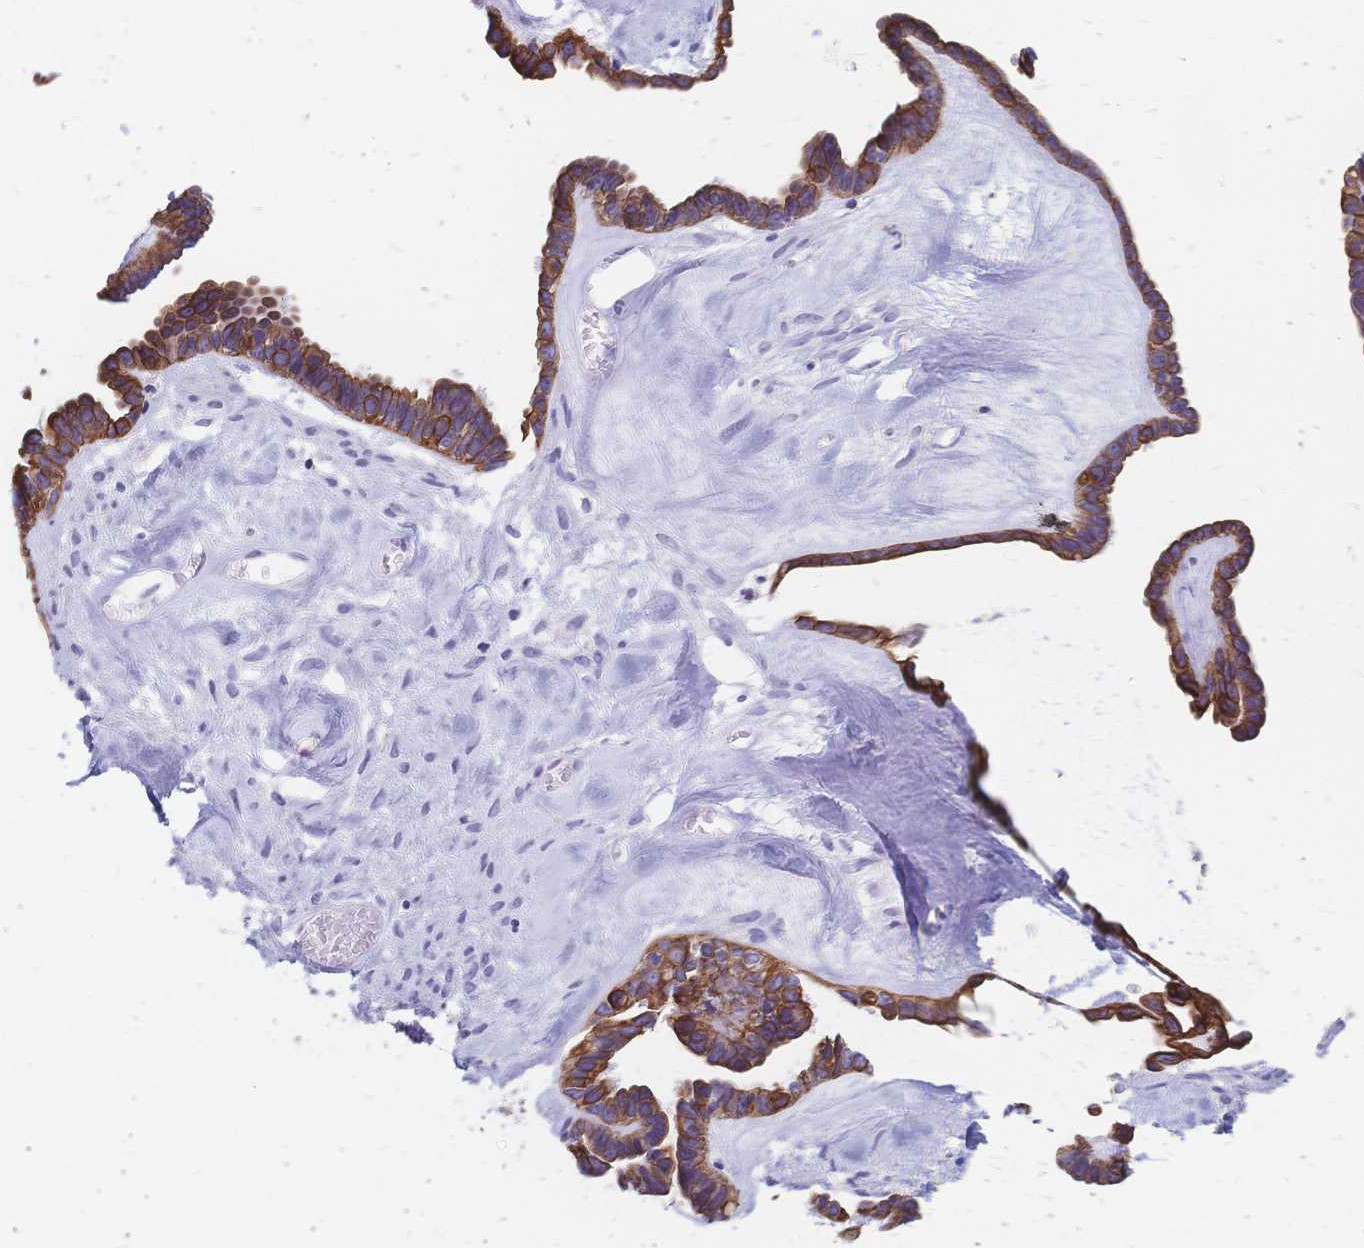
{"staining": {"intensity": "strong", "quantity": ">75%", "location": "cytoplasmic/membranous"}, "tissue": "ovarian cancer", "cell_type": "Tumor cells", "image_type": "cancer", "snomed": [{"axis": "morphology", "description": "Cystadenocarcinoma, serous, NOS"}, {"axis": "topography", "description": "Ovary"}], "caption": "IHC (DAB (3,3'-diaminobenzidine)) staining of human ovarian cancer reveals strong cytoplasmic/membranous protein positivity in about >75% of tumor cells.", "gene": "DTNB", "patient": {"sex": "female", "age": 69}}